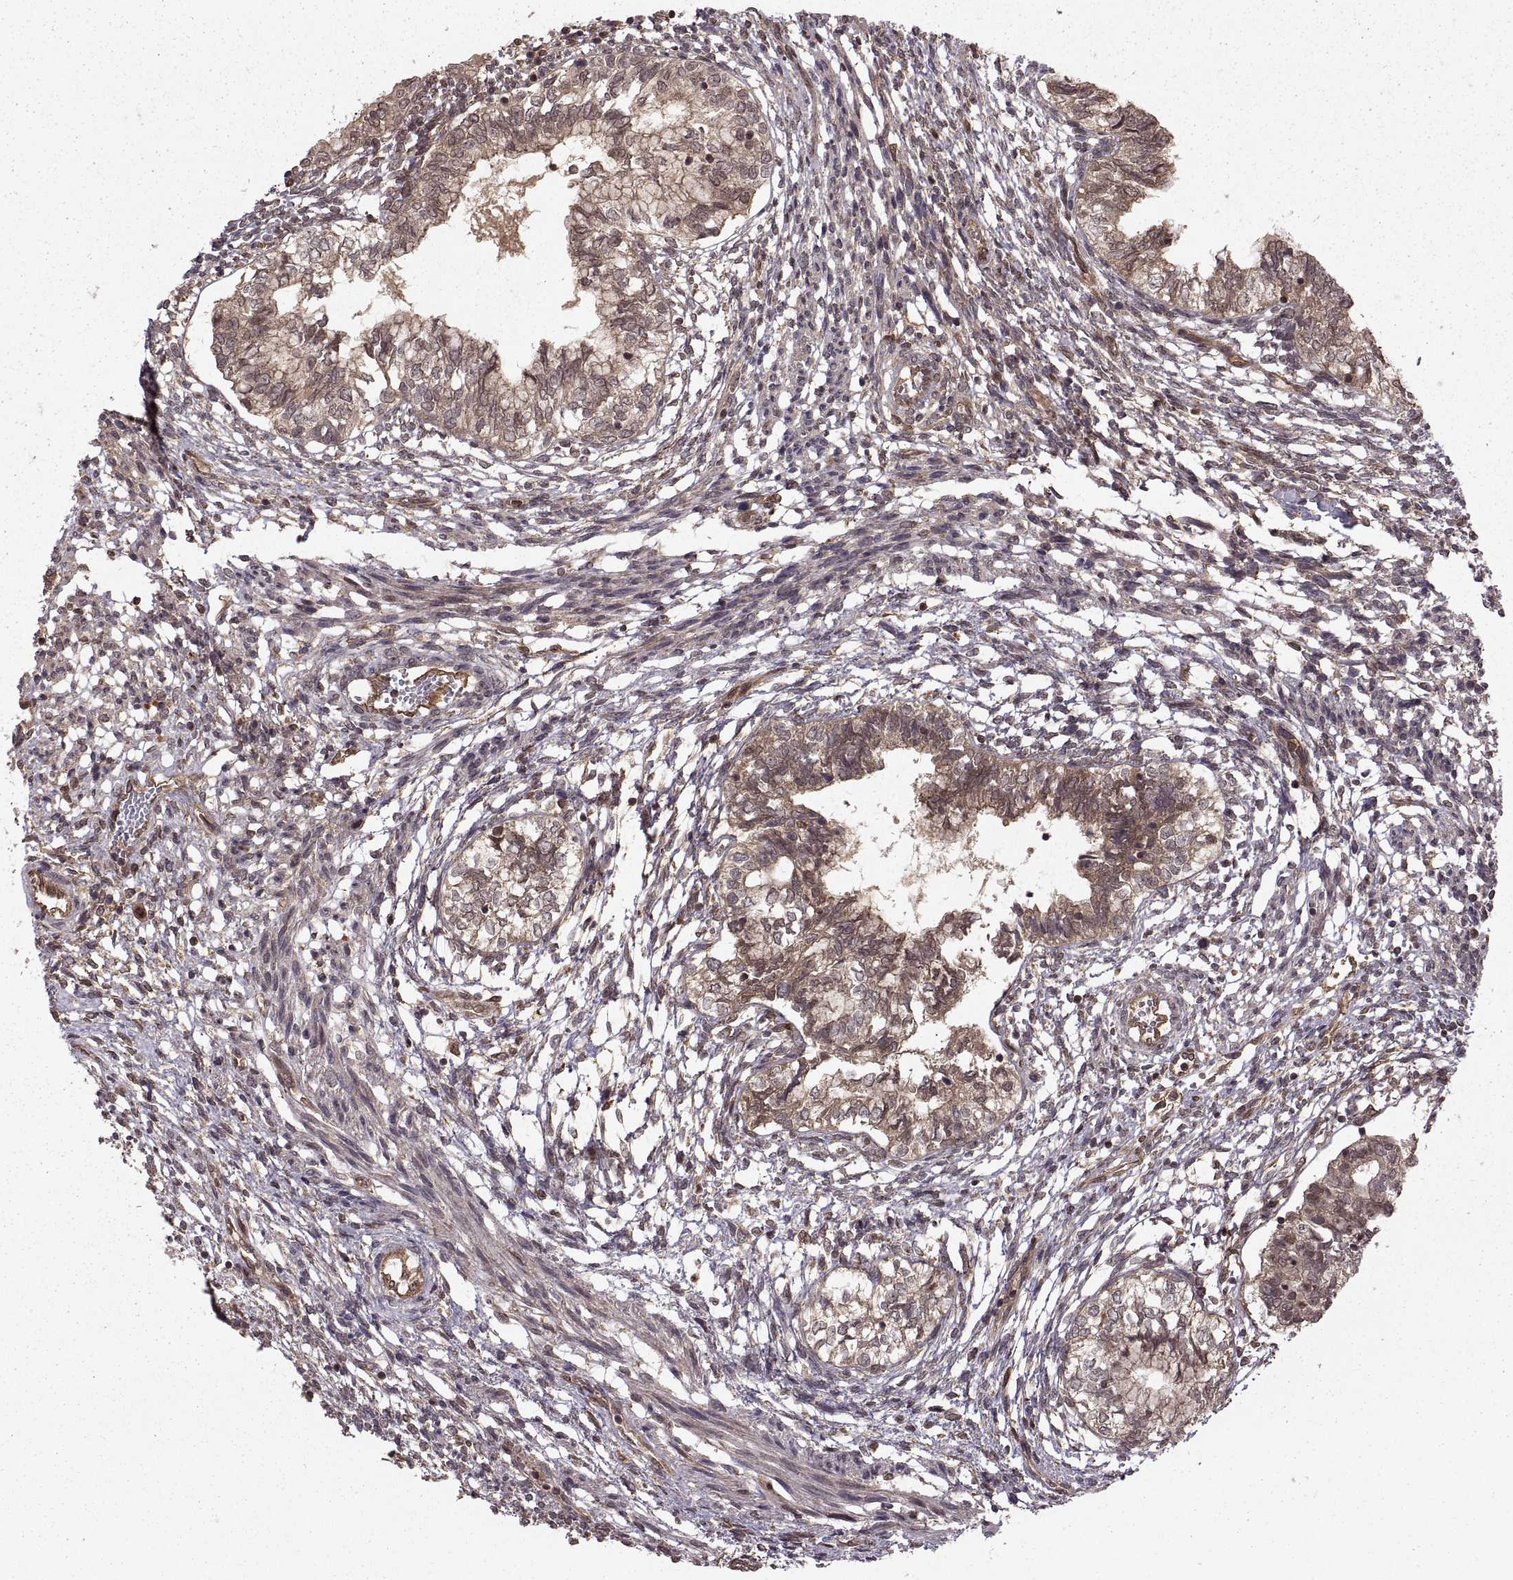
{"staining": {"intensity": "weak", "quantity": ">75%", "location": "cytoplasmic/membranous"}, "tissue": "testis cancer", "cell_type": "Tumor cells", "image_type": "cancer", "snomed": [{"axis": "morphology", "description": "Carcinoma, Embryonal, NOS"}, {"axis": "topography", "description": "Testis"}], "caption": "Immunohistochemistry (IHC) micrograph of testis cancer (embryonal carcinoma) stained for a protein (brown), which exhibits low levels of weak cytoplasmic/membranous expression in approximately >75% of tumor cells.", "gene": "DEDD", "patient": {"sex": "male", "age": 37}}